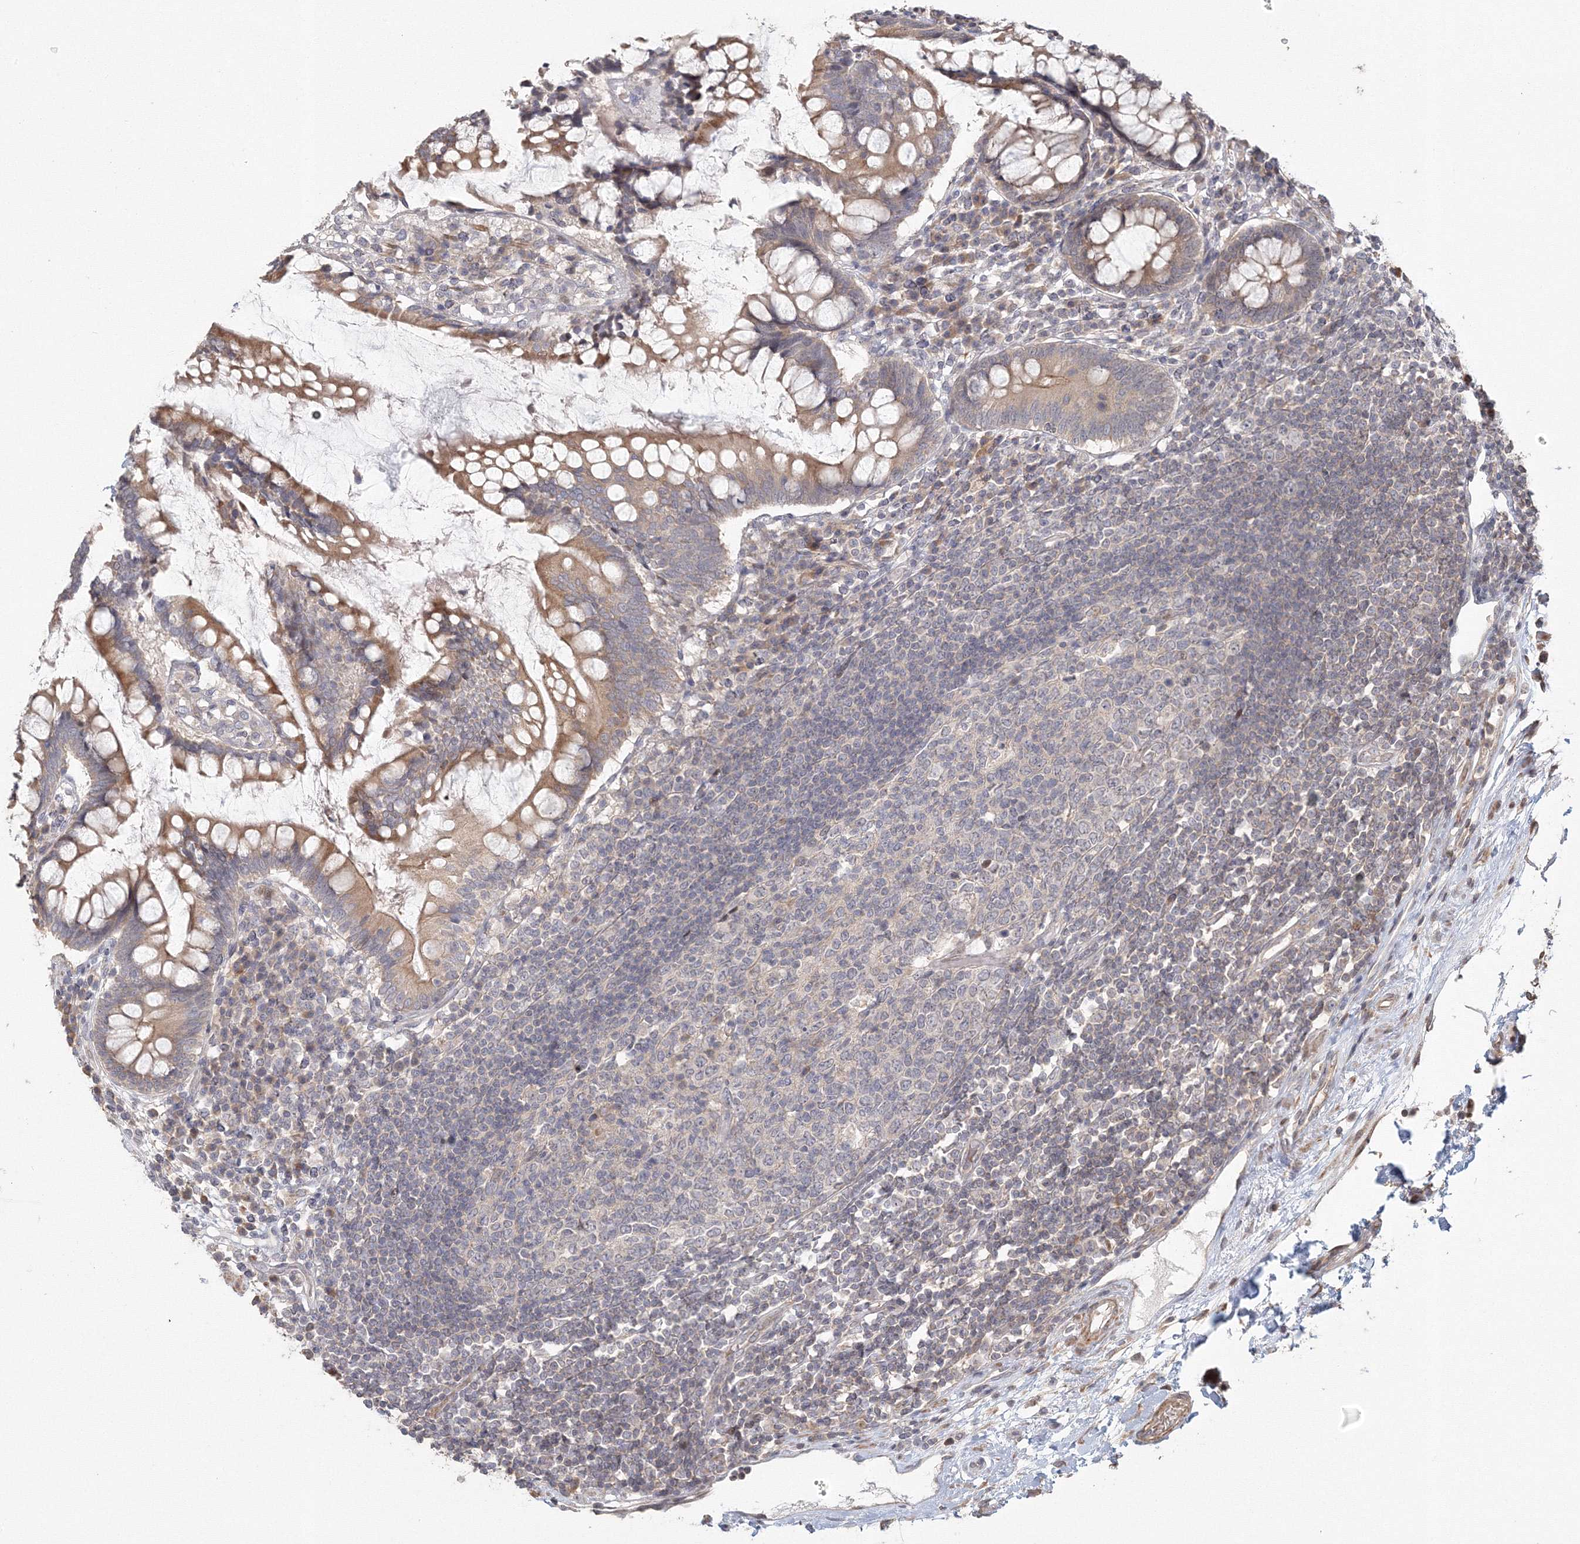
{"staining": {"intensity": "weak", "quantity": ">75%", "location": "cytoplasmic/membranous"}, "tissue": "colon", "cell_type": "Endothelial cells", "image_type": "normal", "snomed": [{"axis": "morphology", "description": "Normal tissue, NOS"}, {"axis": "topography", "description": "Colon"}], "caption": "Protein analysis of benign colon shows weak cytoplasmic/membranous staining in about >75% of endothelial cells. The protein is stained brown, and the nuclei are stained in blue (DAB (3,3'-diaminobenzidine) IHC with brightfield microscopy, high magnification).", "gene": "TACC2", "patient": {"sex": "female", "age": 79}}